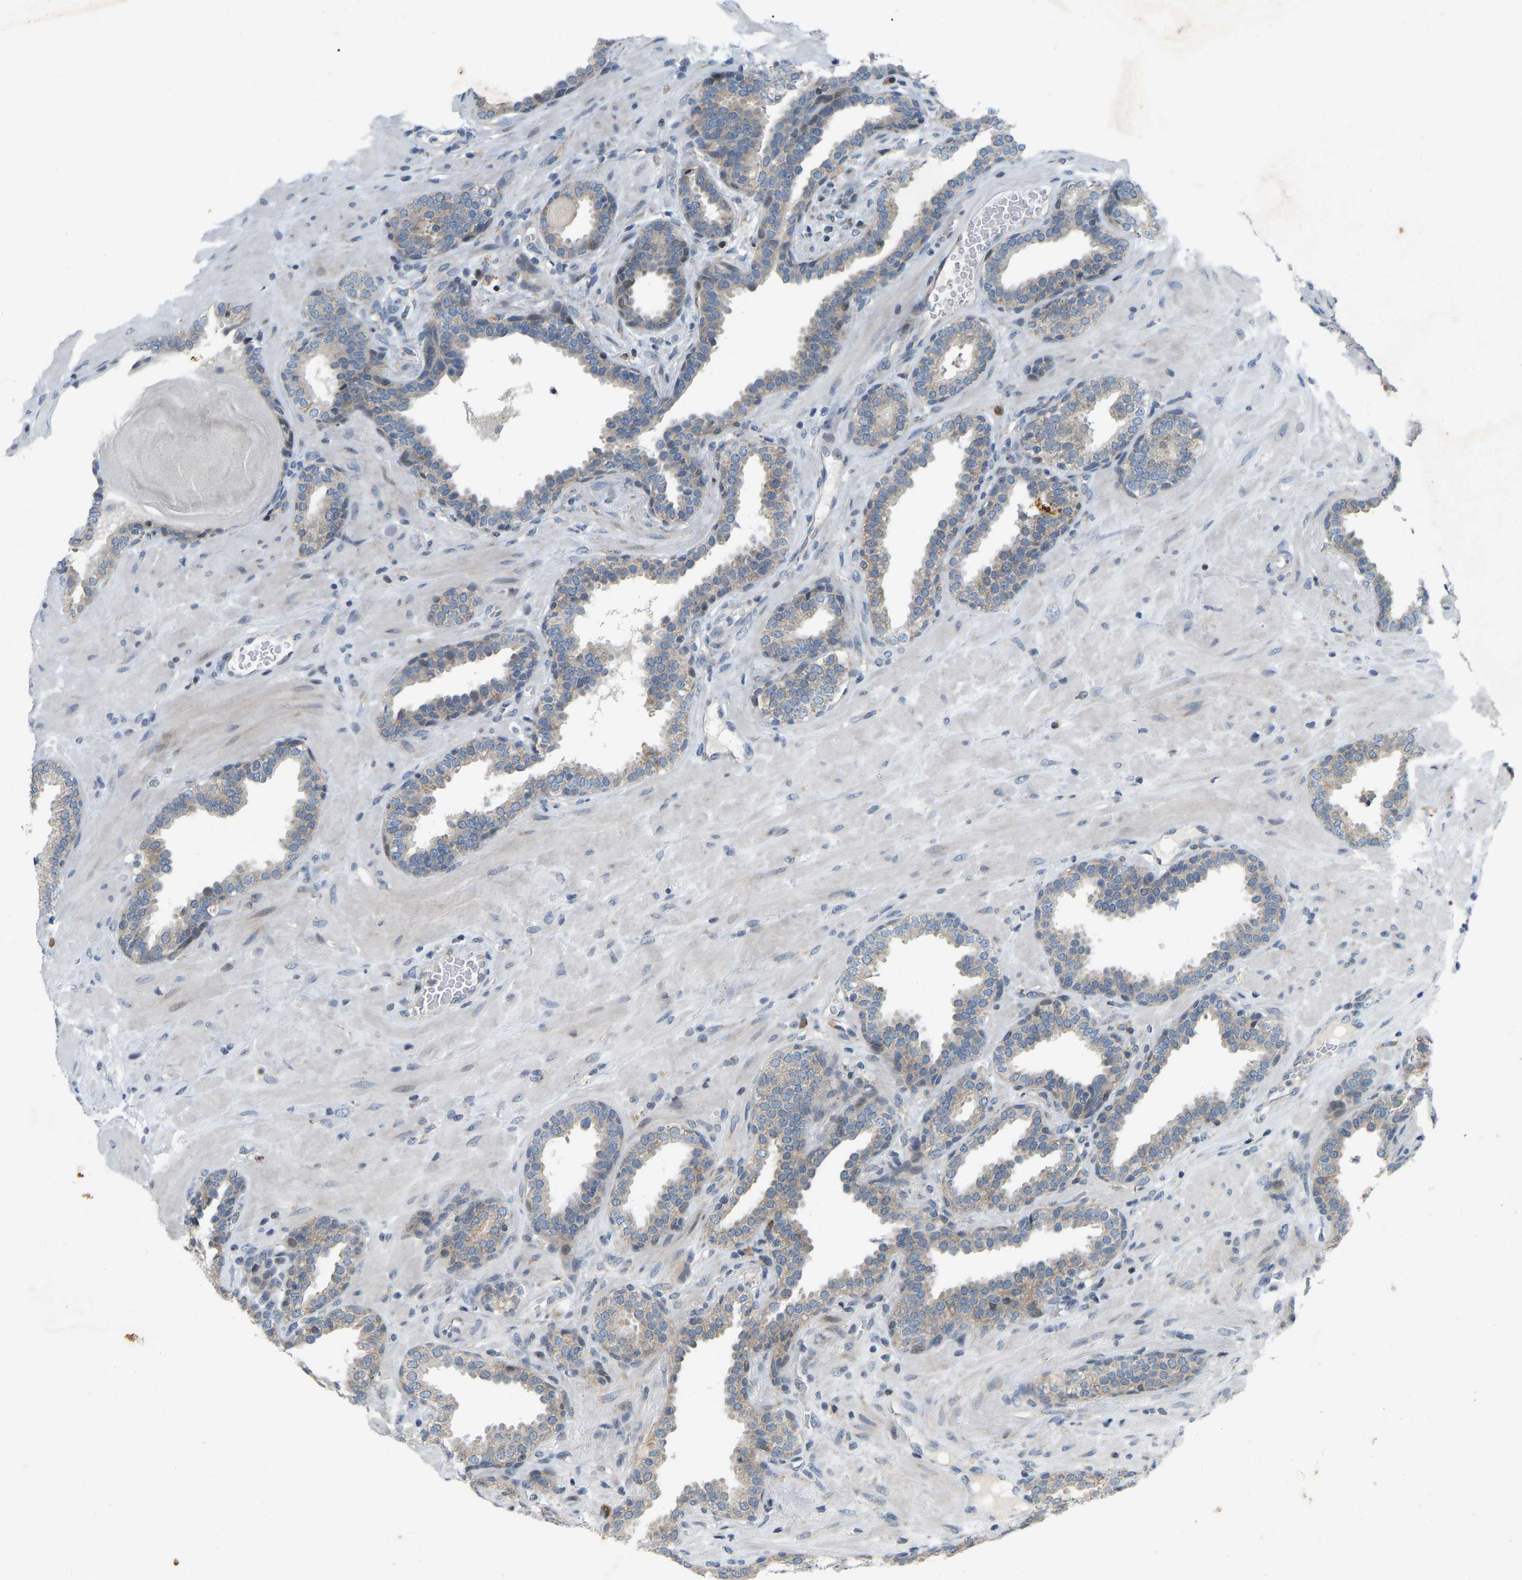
{"staining": {"intensity": "weak", "quantity": "<25%", "location": "cytoplasmic/membranous"}, "tissue": "prostate", "cell_type": "Glandular cells", "image_type": "normal", "snomed": [{"axis": "morphology", "description": "Normal tissue, NOS"}, {"axis": "topography", "description": "Prostate"}], "caption": "Glandular cells show no significant positivity in benign prostate.", "gene": "ENSG00000283765", "patient": {"sex": "male", "age": 51}}